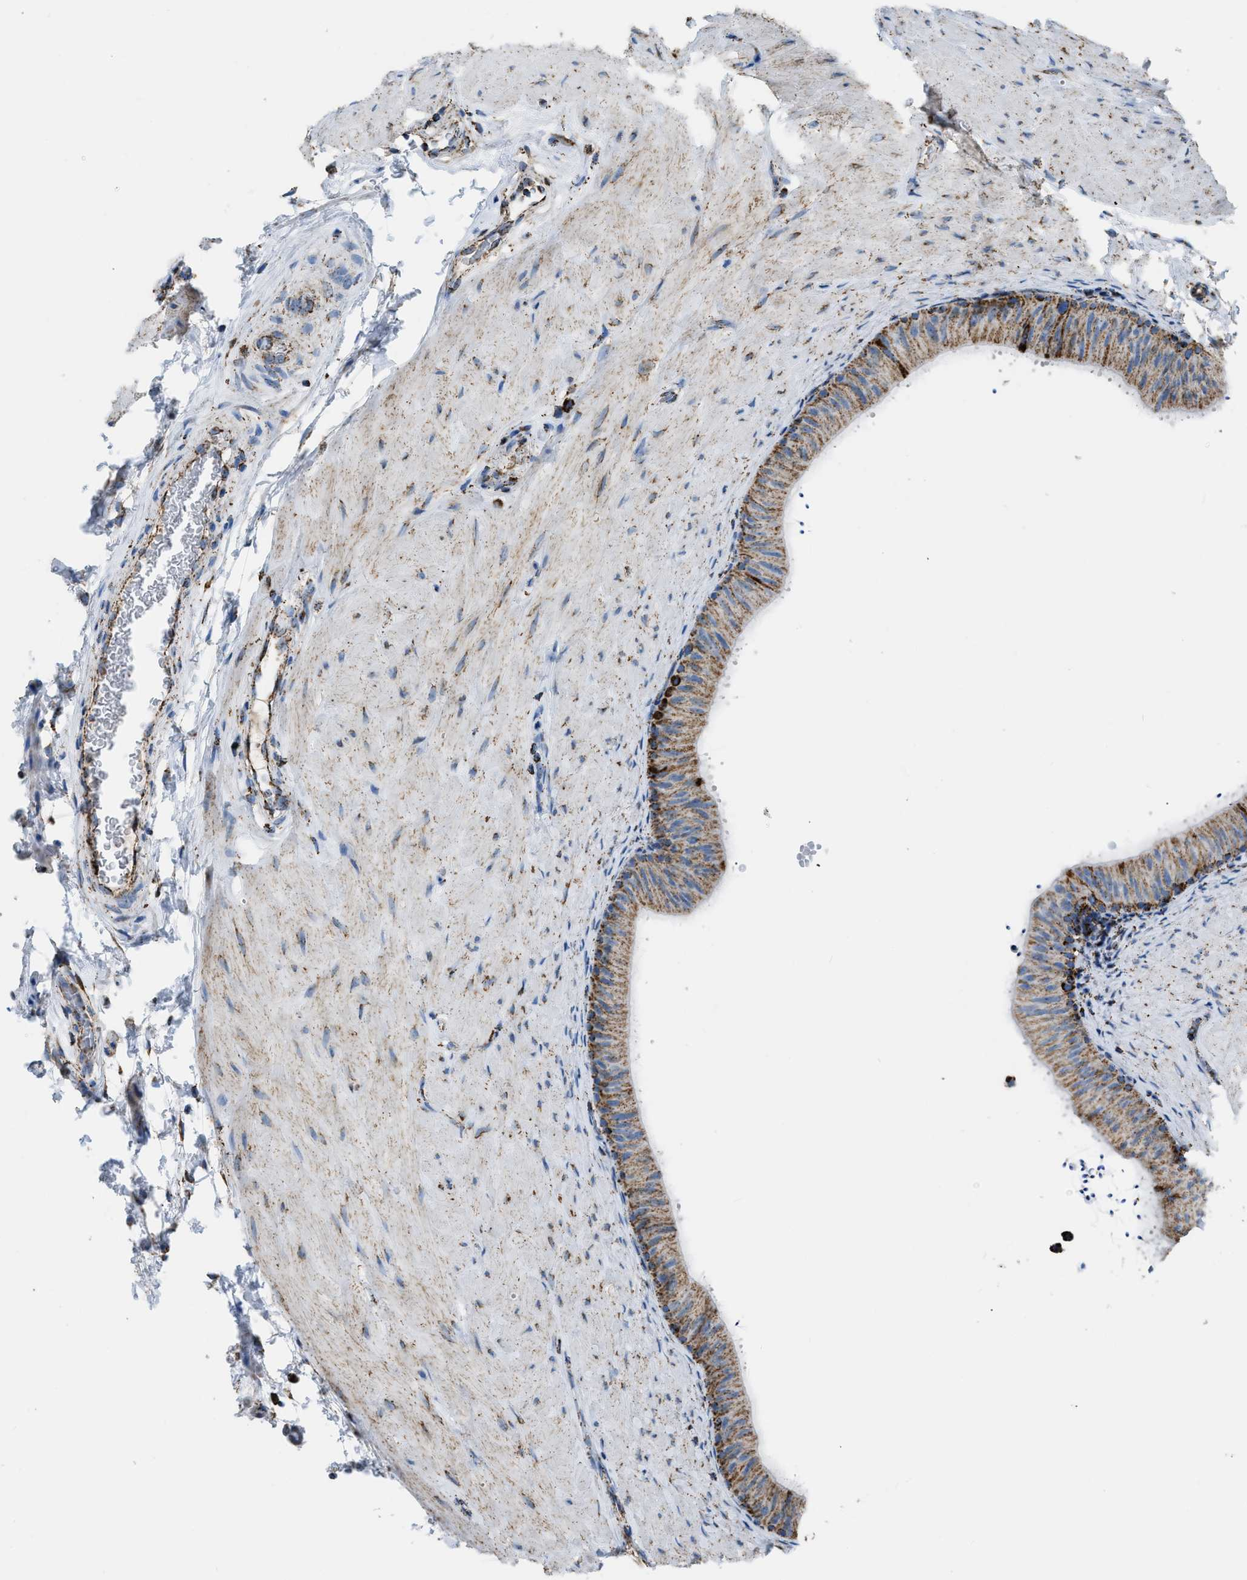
{"staining": {"intensity": "moderate", "quantity": ">75%", "location": "cytoplasmic/membranous"}, "tissue": "epididymis", "cell_type": "Glandular cells", "image_type": "normal", "snomed": [{"axis": "morphology", "description": "Normal tissue, NOS"}, {"axis": "topography", "description": "Epididymis"}], "caption": "Glandular cells demonstrate moderate cytoplasmic/membranous positivity in about >75% of cells in normal epididymis.", "gene": "ETFB", "patient": {"sex": "male", "age": 34}}